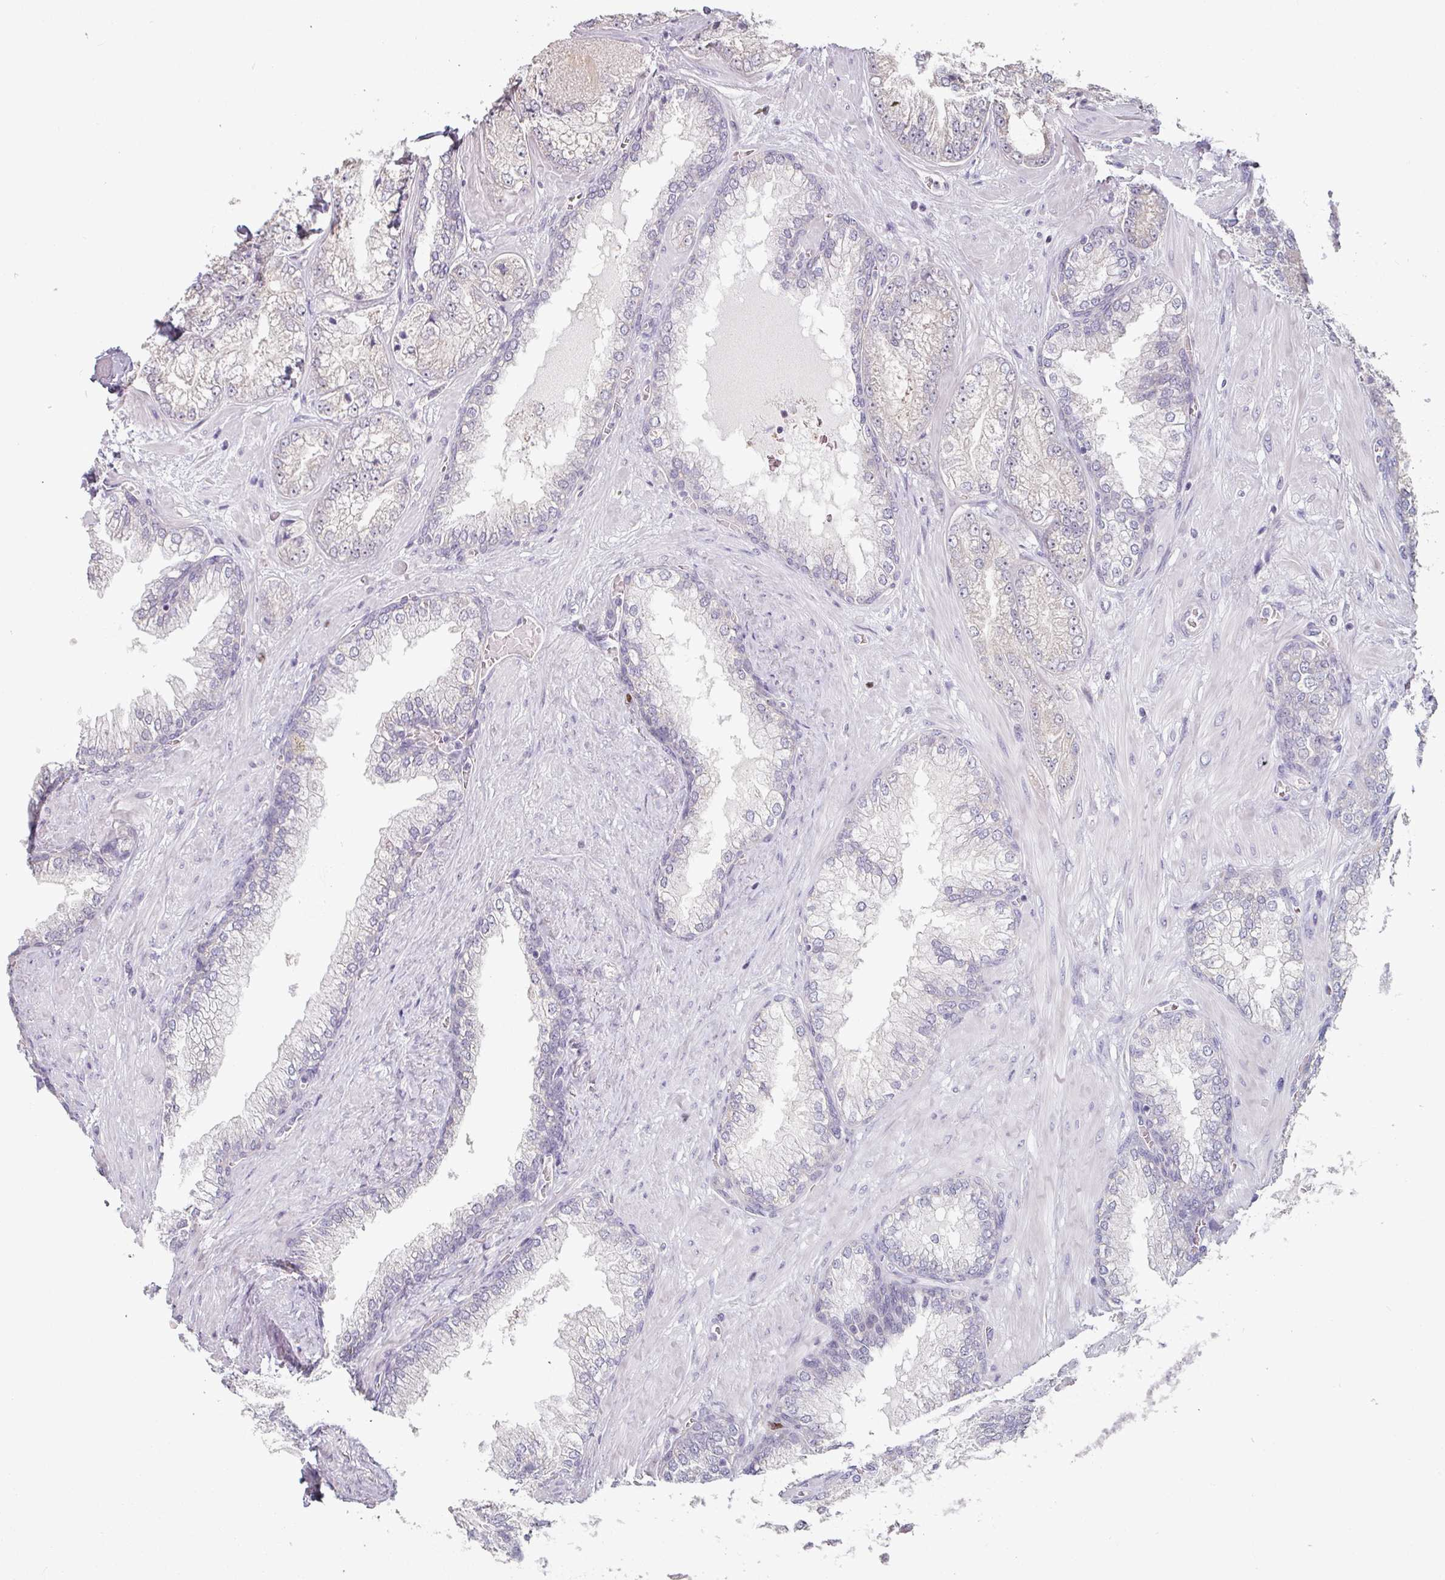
{"staining": {"intensity": "negative", "quantity": "none", "location": "none"}, "tissue": "prostate cancer", "cell_type": "Tumor cells", "image_type": "cancer", "snomed": [{"axis": "morphology", "description": "Adenocarcinoma, Low grade"}, {"axis": "topography", "description": "Prostate"}], "caption": "Immunohistochemistry (IHC) photomicrograph of low-grade adenocarcinoma (prostate) stained for a protein (brown), which exhibits no staining in tumor cells.", "gene": "ZBTB6", "patient": {"sex": "male", "age": 57}}